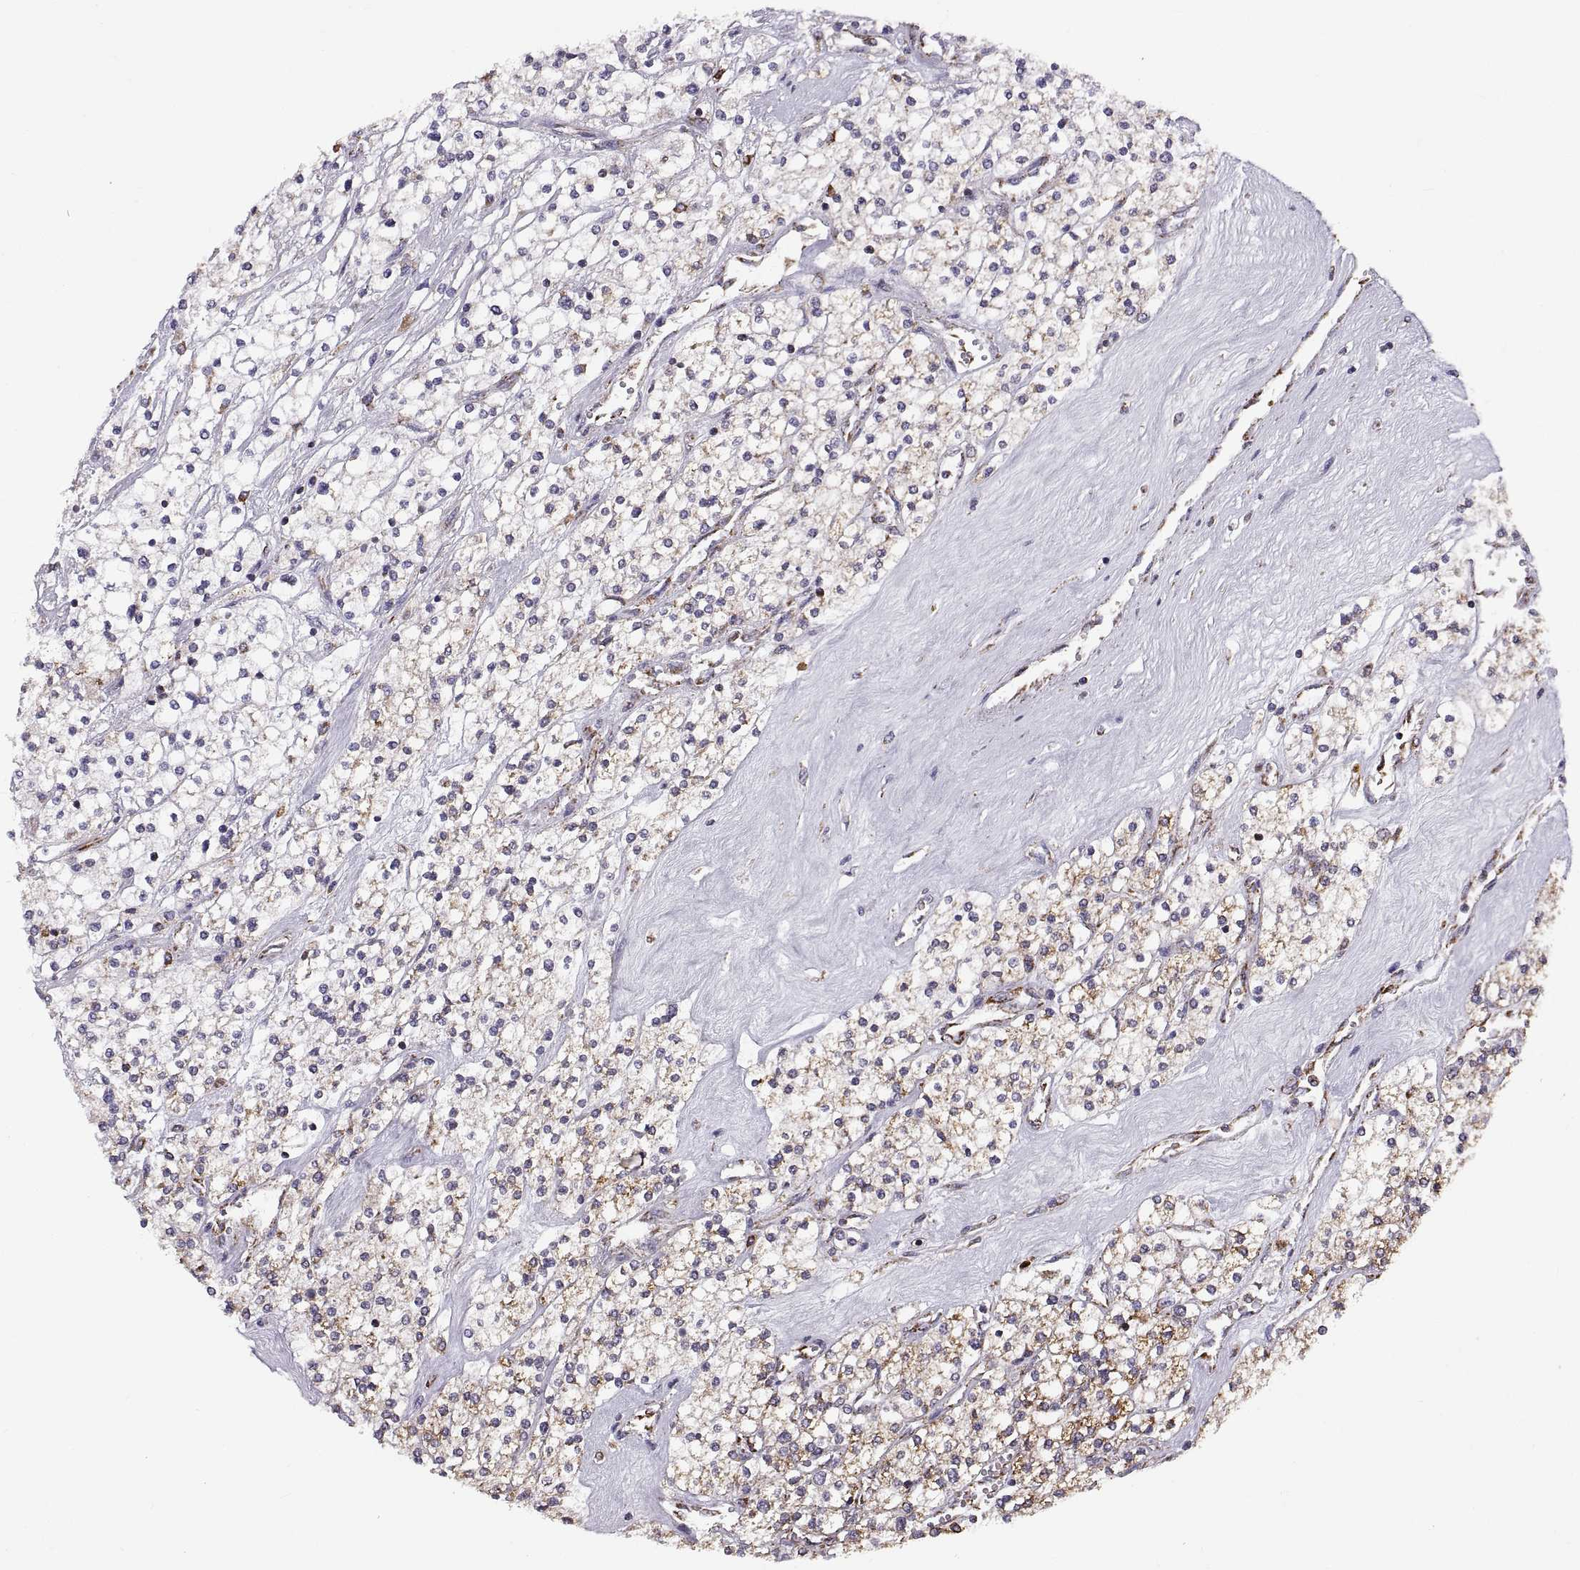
{"staining": {"intensity": "moderate", "quantity": "25%-75%", "location": "cytoplasmic/membranous"}, "tissue": "renal cancer", "cell_type": "Tumor cells", "image_type": "cancer", "snomed": [{"axis": "morphology", "description": "Adenocarcinoma, NOS"}, {"axis": "topography", "description": "Kidney"}], "caption": "Human renal cancer (adenocarcinoma) stained with a brown dye demonstrates moderate cytoplasmic/membranous positive positivity in approximately 25%-75% of tumor cells.", "gene": "ARSD", "patient": {"sex": "male", "age": 80}}